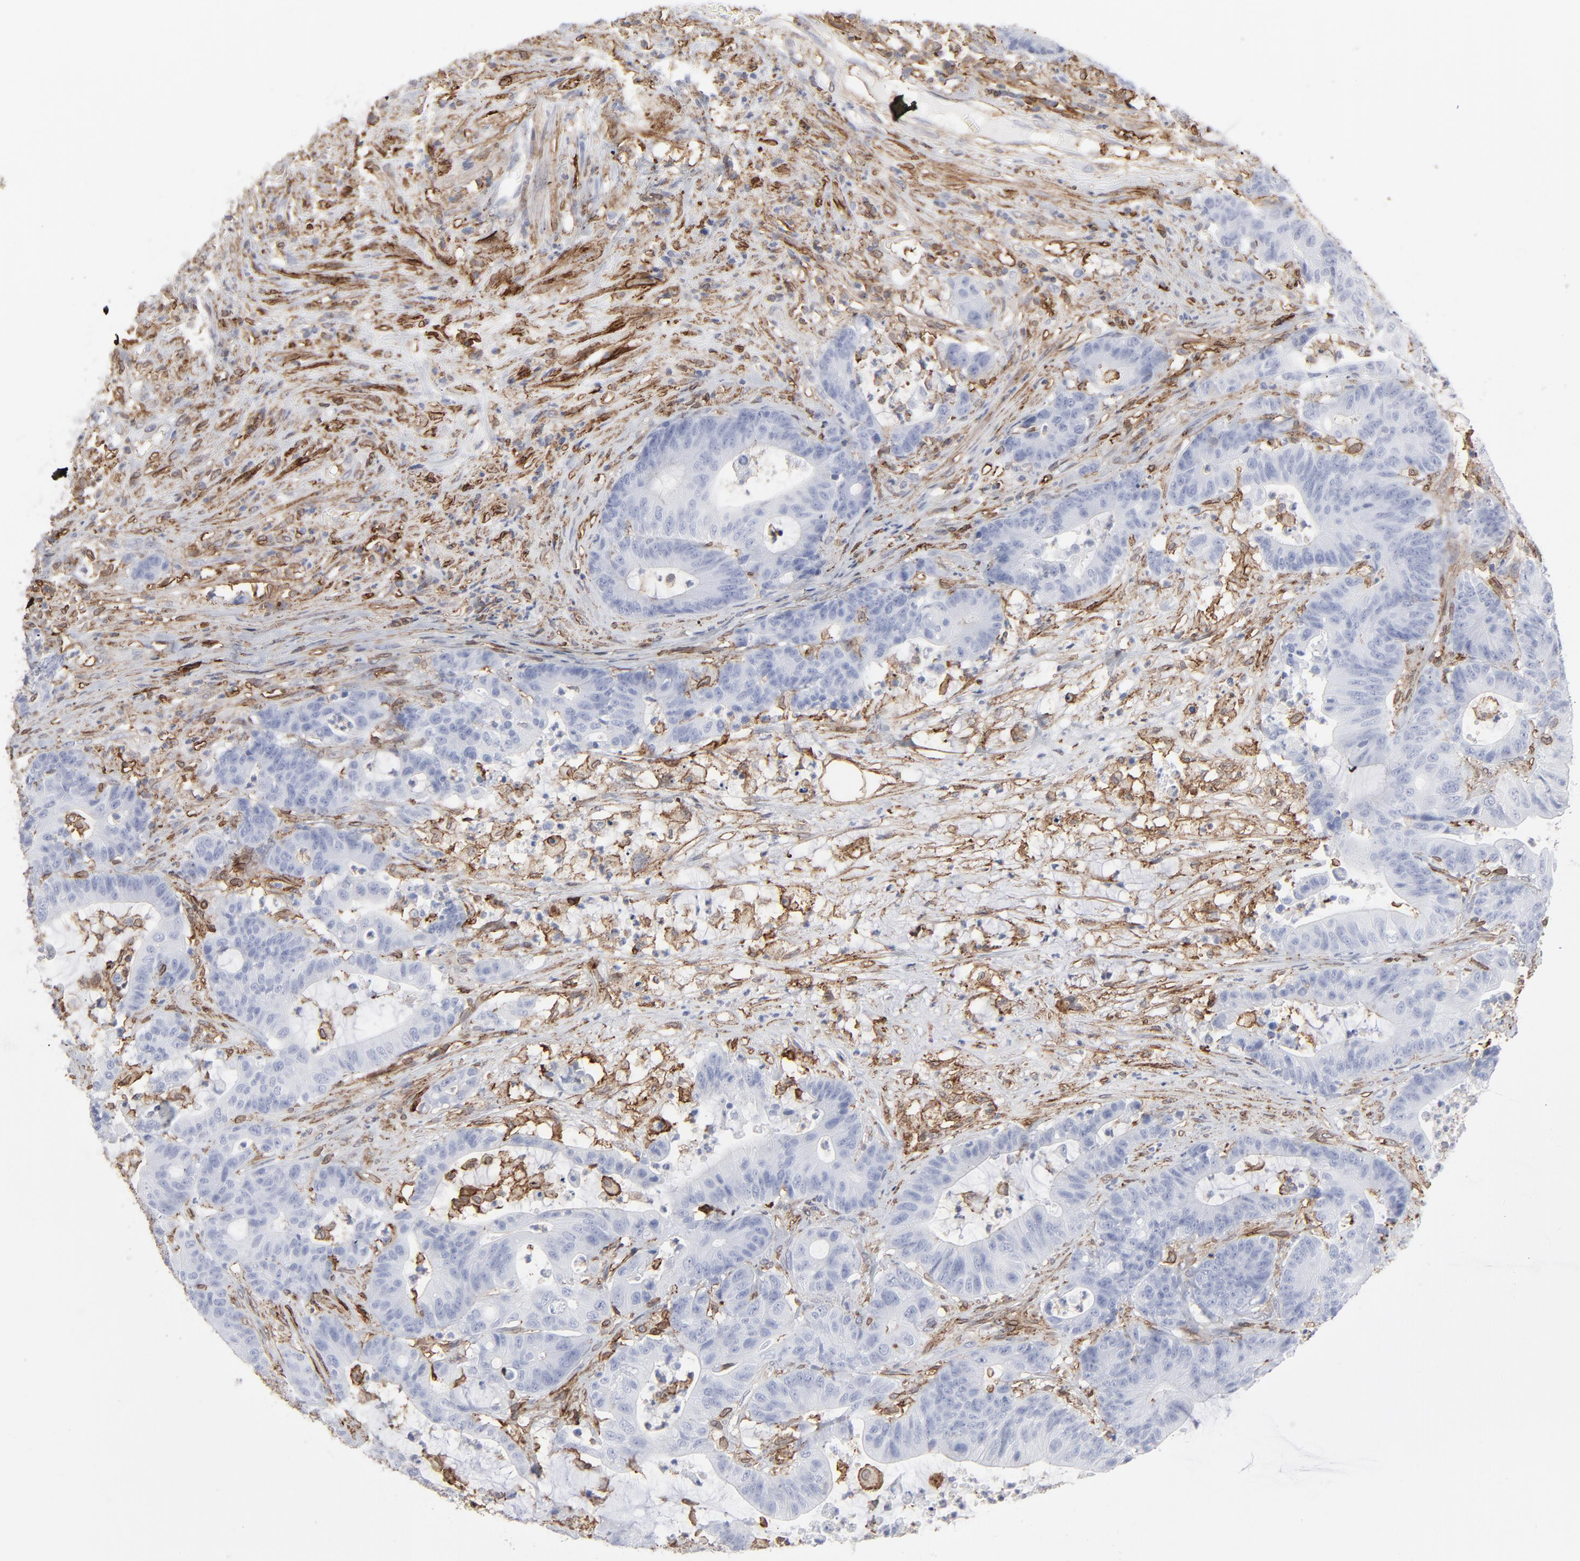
{"staining": {"intensity": "negative", "quantity": "none", "location": "none"}, "tissue": "colorectal cancer", "cell_type": "Tumor cells", "image_type": "cancer", "snomed": [{"axis": "morphology", "description": "Adenocarcinoma, NOS"}, {"axis": "topography", "description": "Colon"}], "caption": "Tumor cells are negative for brown protein staining in colorectal cancer (adenocarcinoma). (DAB (3,3'-diaminobenzidine) immunohistochemistry, high magnification).", "gene": "ANXA5", "patient": {"sex": "female", "age": 84}}